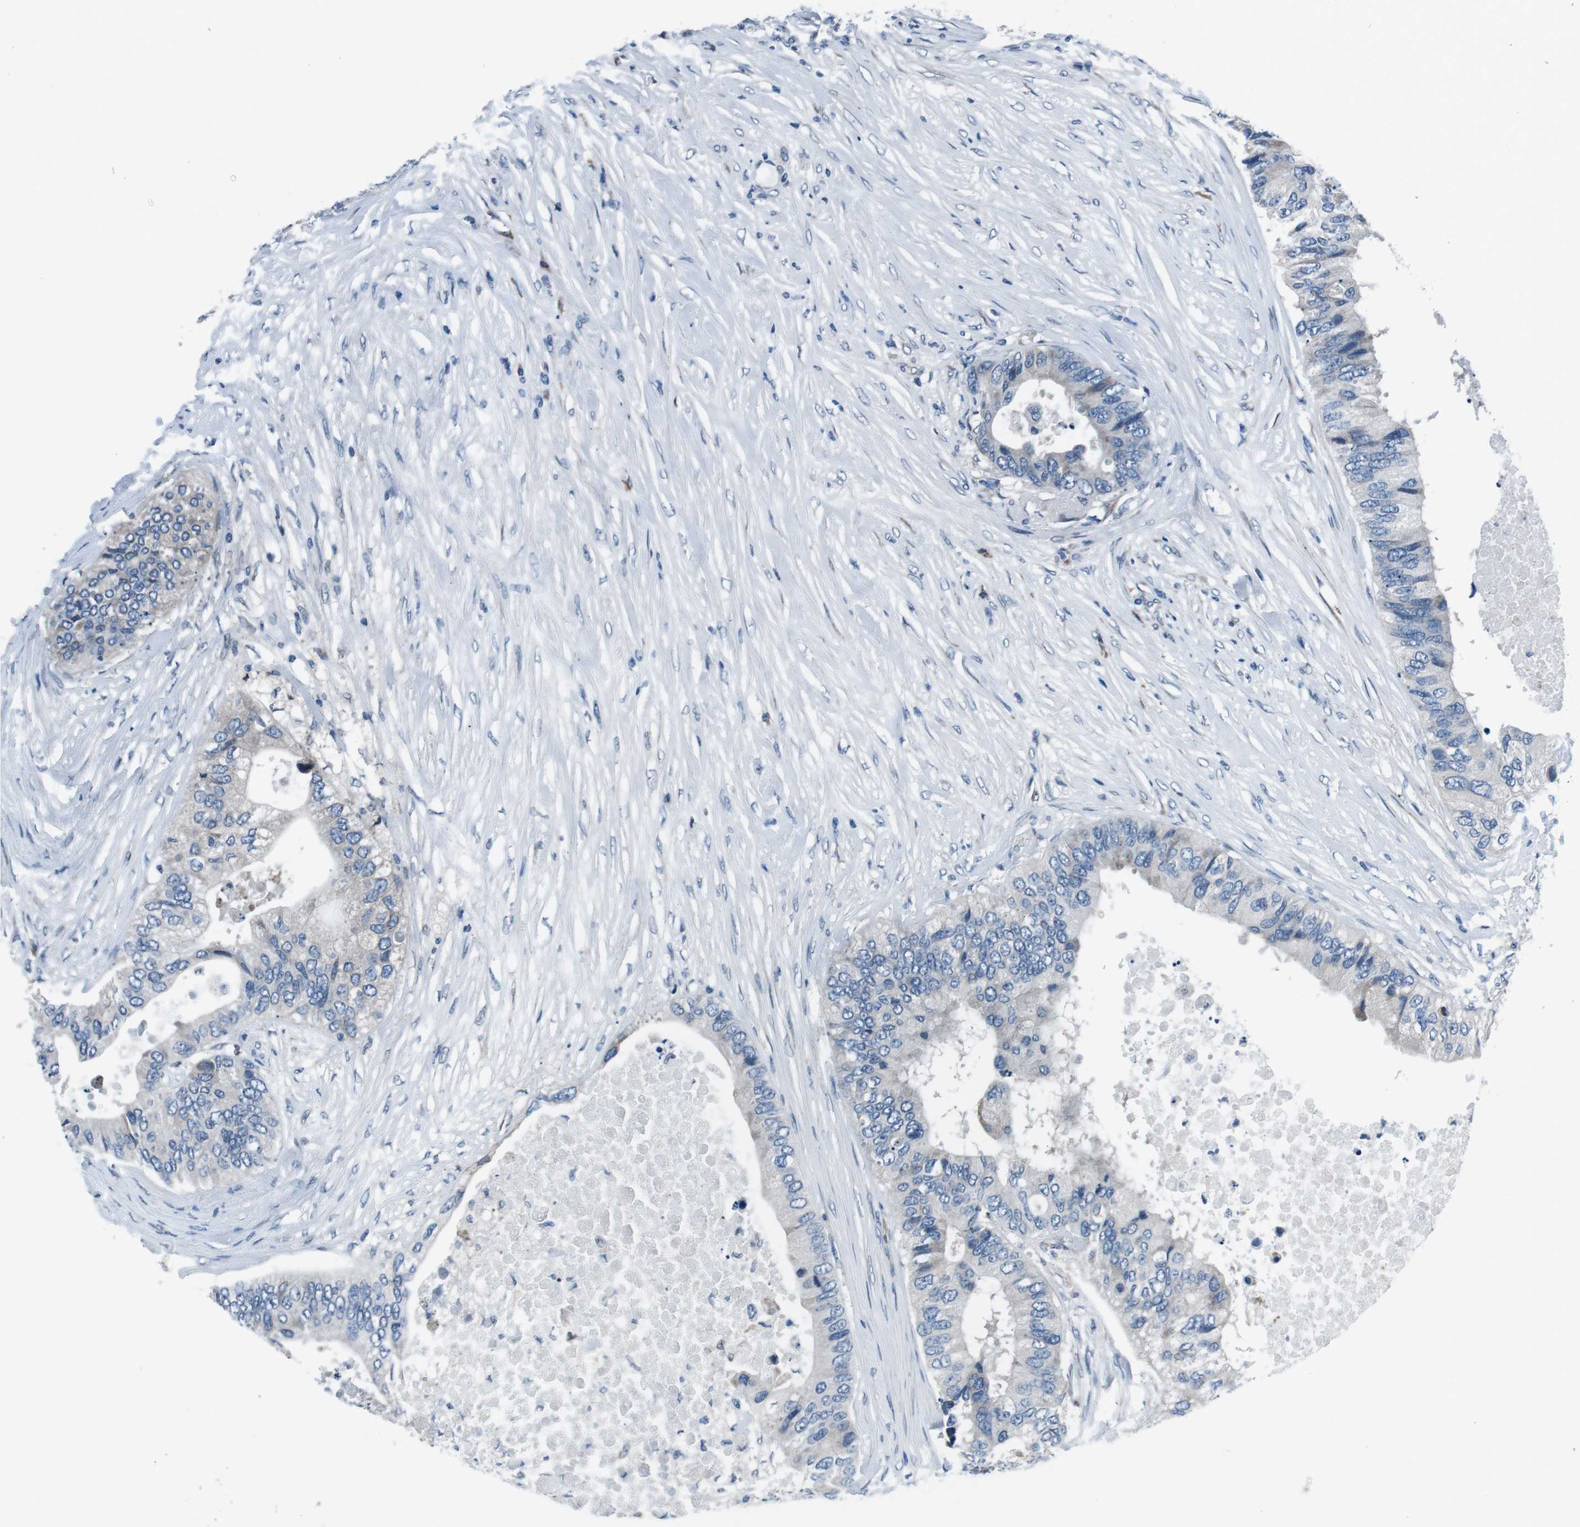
{"staining": {"intensity": "negative", "quantity": "none", "location": "none"}, "tissue": "colorectal cancer", "cell_type": "Tumor cells", "image_type": "cancer", "snomed": [{"axis": "morphology", "description": "Adenocarcinoma, NOS"}, {"axis": "topography", "description": "Colon"}], "caption": "DAB (3,3'-diaminobenzidine) immunohistochemical staining of human colorectal adenocarcinoma displays no significant positivity in tumor cells.", "gene": "NUCB2", "patient": {"sex": "male", "age": 71}}